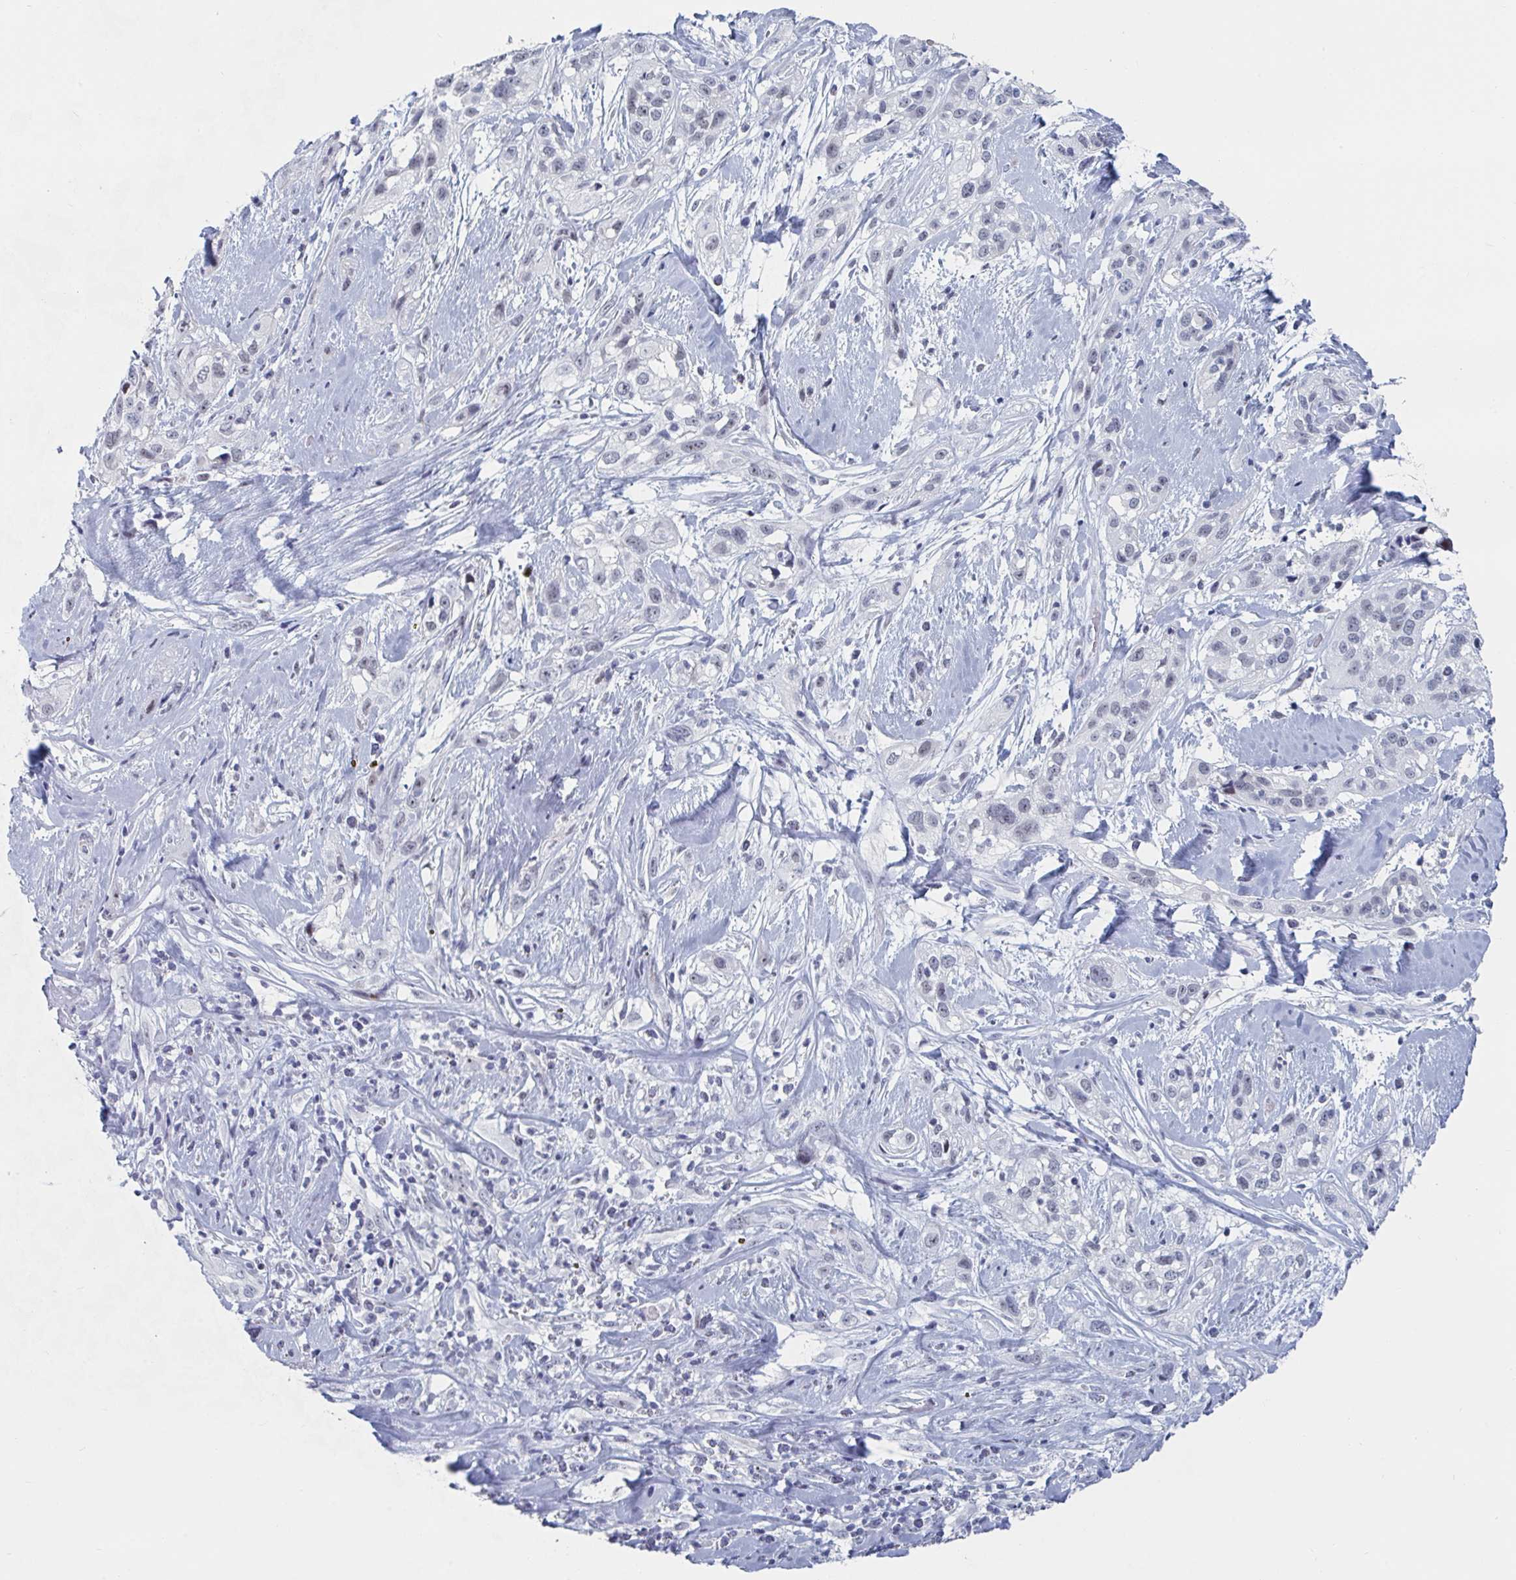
{"staining": {"intensity": "negative", "quantity": "none", "location": "none"}, "tissue": "skin cancer", "cell_type": "Tumor cells", "image_type": "cancer", "snomed": [{"axis": "morphology", "description": "Squamous cell carcinoma, NOS"}, {"axis": "topography", "description": "Skin"}], "caption": "Skin squamous cell carcinoma was stained to show a protein in brown. There is no significant expression in tumor cells.", "gene": "NR1H2", "patient": {"sex": "male", "age": 82}}